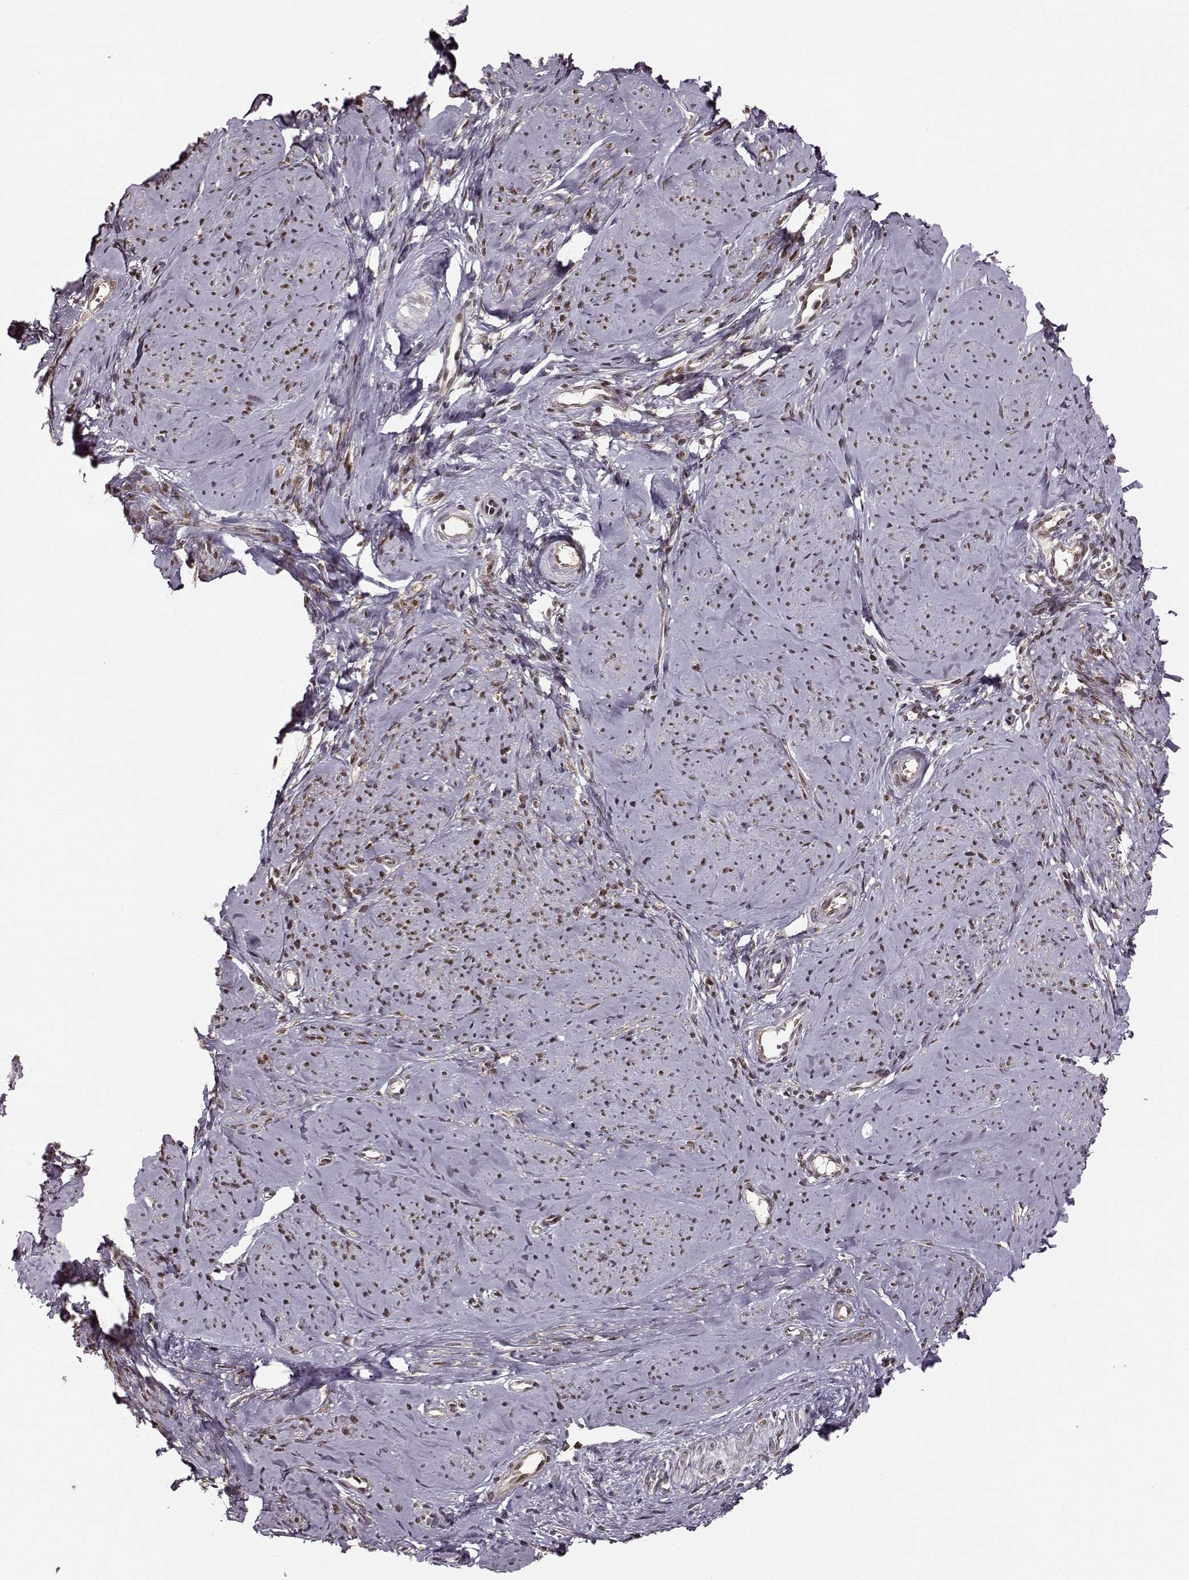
{"staining": {"intensity": "moderate", "quantity": "<25%", "location": "nuclear"}, "tissue": "smooth muscle", "cell_type": "Smooth muscle cells", "image_type": "normal", "snomed": [{"axis": "morphology", "description": "Normal tissue, NOS"}, {"axis": "topography", "description": "Smooth muscle"}], "caption": "This is a histology image of immunohistochemistry staining of normal smooth muscle, which shows moderate positivity in the nuclear of smooth muscle cells.", "gene": "MFSD1", "patient": {"sex": "female", "age": 48}}